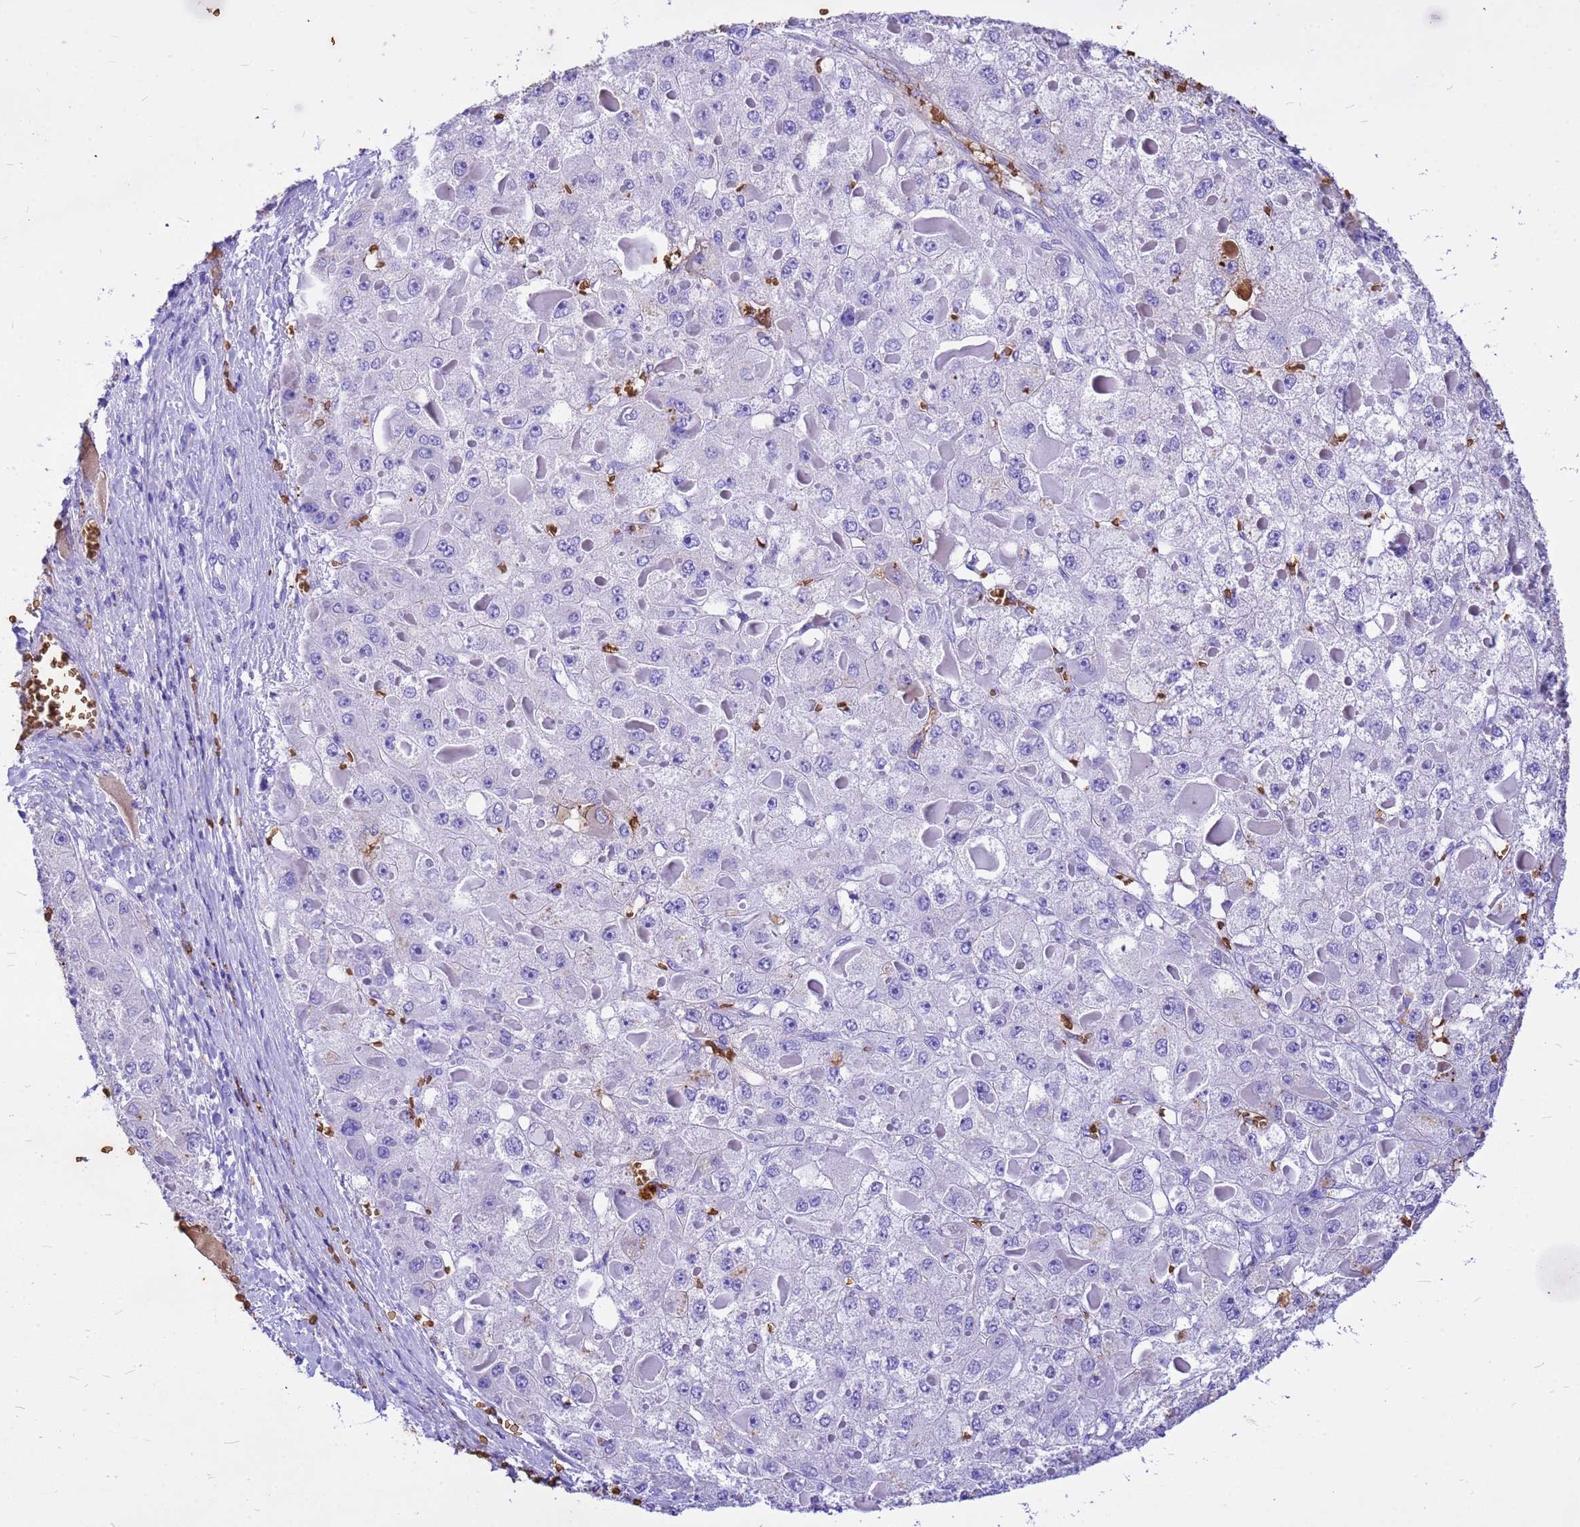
{"staining": {"intensity": "moderate", "quantity": "<25%", "location": "cytoplasmic/membranous"}, "tissue": "liver cancer", "cell_type": "Tumor cells", "image_type": "cancer", "snomed": [{"axis": "morphology", "description": "Carcinoma, Hepatocellular, NOS"}, {"axis": "topography", "description": "Liver"}], "caption": "Immunohistochemistry (IHC) image of neoplastic tissue: human liver cancer (hepatocellular carcinoma) stained using immunohistochemistry (IHC) shows low levels of moderate protein expression localized specifically in the cytoplasmic/membranous of tumor cells, appearing as a cytoplasmic/membranous brown color.", "gene": "HBA2", "patient": {"sex": "female", "age": 73}}